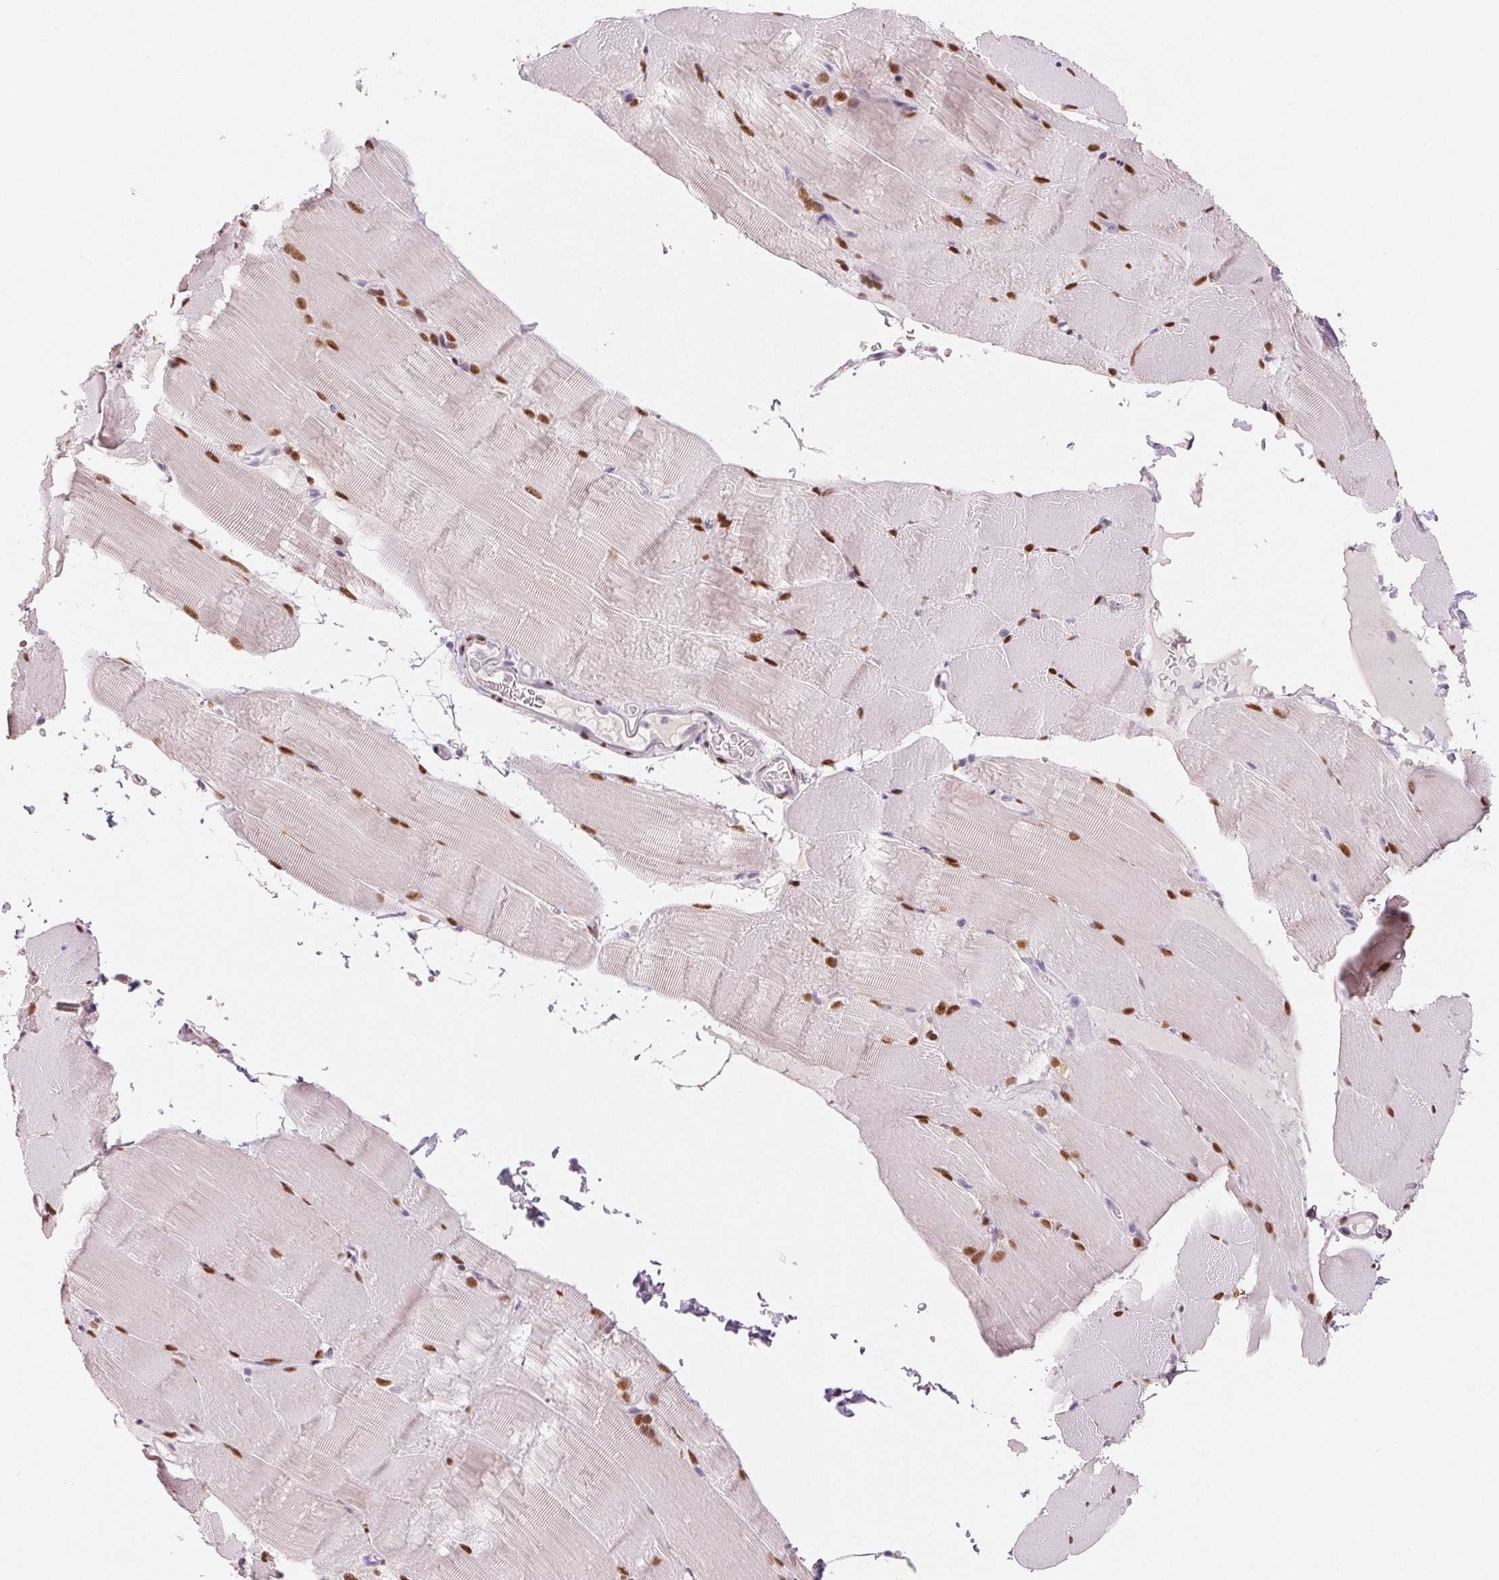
{"staining": {"intensity": "moderate", "quantity": "25%-75%", "location": "nuclear"}, "tissue": "skeletal muscle", "cell_type": "Myocytes", "image_type": "normal", "snomed": [{"axis": "morphology", "description": "Normal tissue, NOS"}, {"axis": "topography", "description": "Skeletal muscle"}], "caption": "Approximately 25%-75% of myocytes in normal human skeletal muscle show moderate nuclear protein expression as visualized by brown immunohistochemical staining.", "gene": "SMARCD3", "patient": {"sex": "female", "age": 37}}